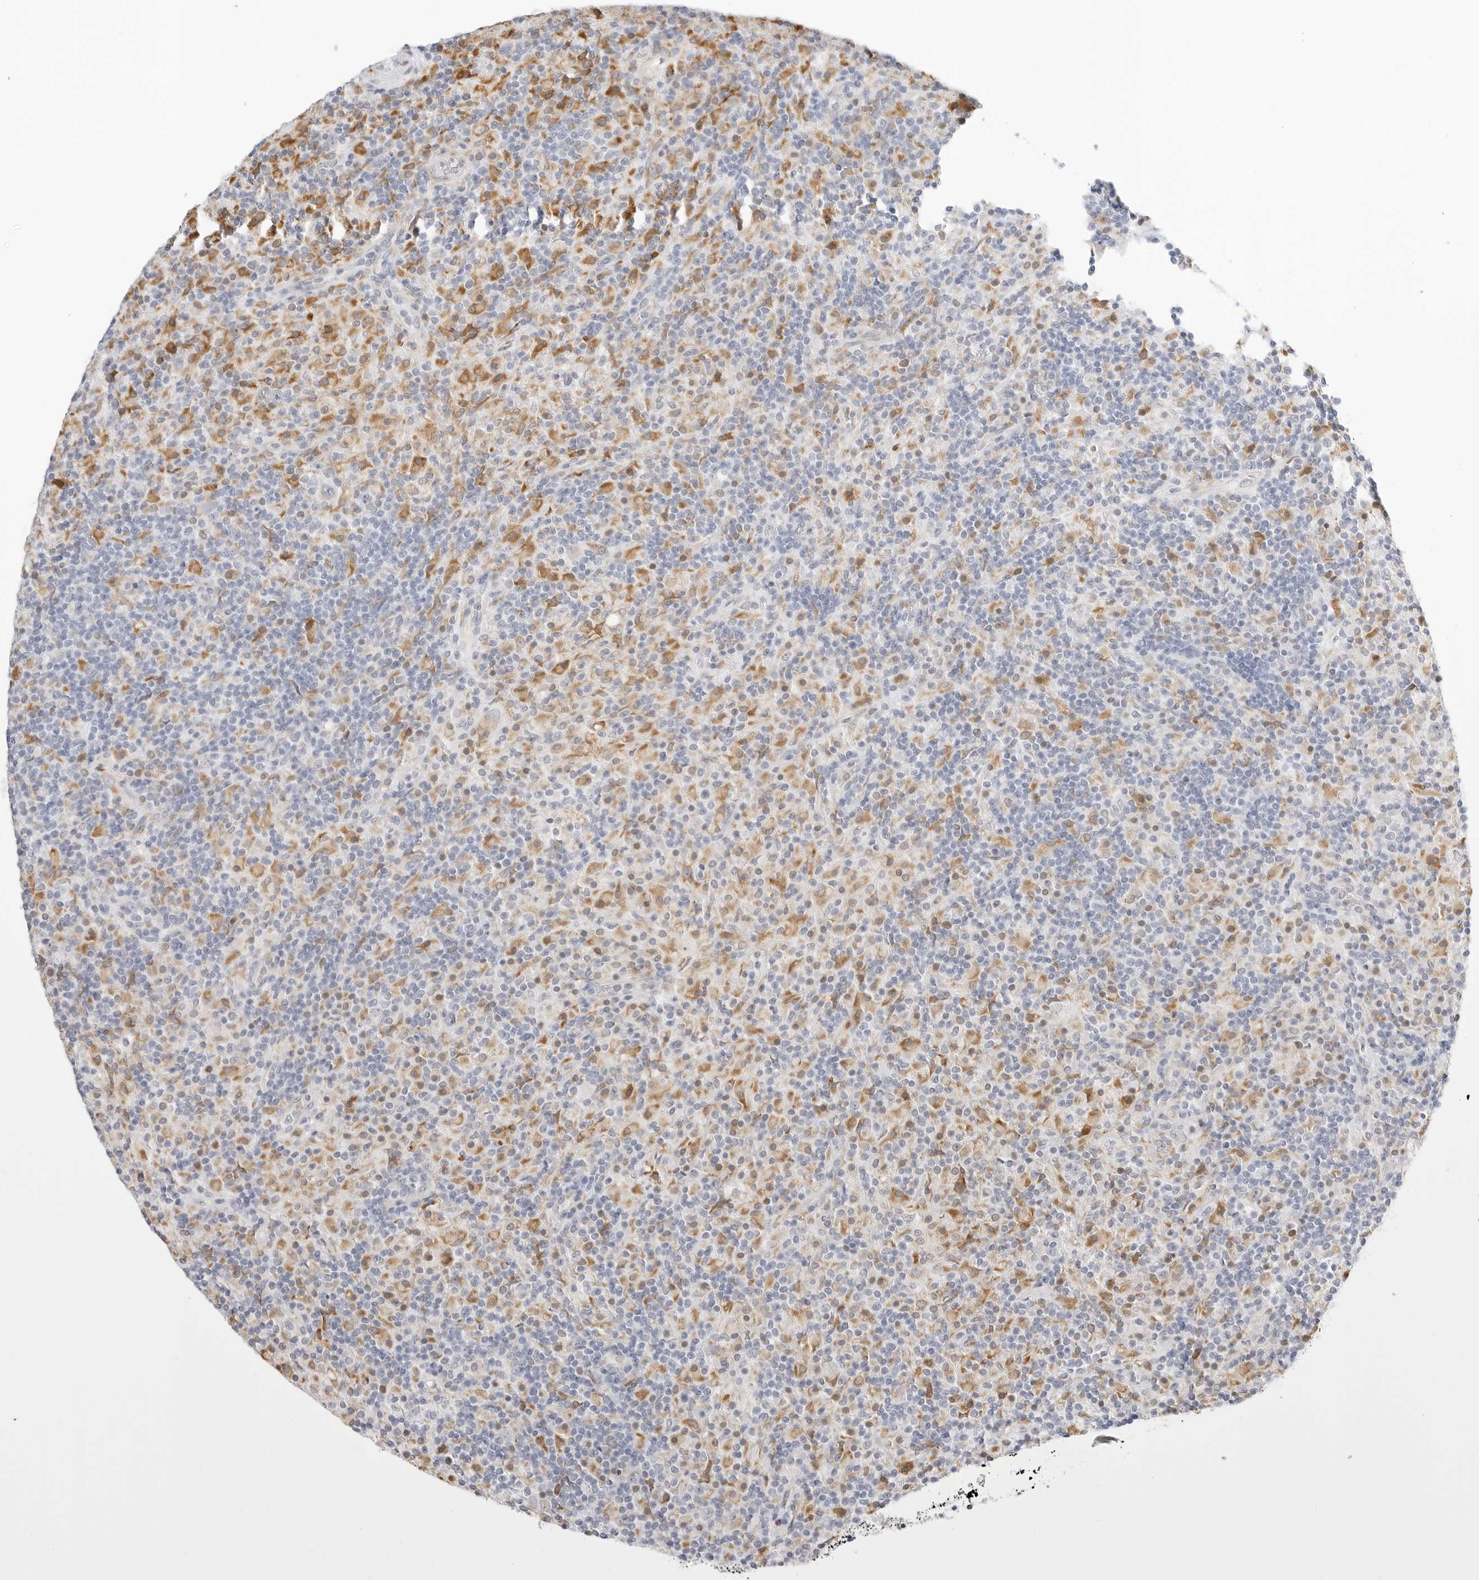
{"staining": {"intensity": "negative", "quantity": "none", "location": "none"}, "tissue": "lymphoma", "cell_type": "Tumor cells", "image_type": "cancer", "snomed": [{"axis": "morphology", "description": "Hodgkin's disease, NOS"}, {"axis": "topography", "description": "Lymph node"}], "caption": "IHC of lymphoma shows no staining in tumor cells.", "gene": "THEM4", "patient": {"sex": "male", "age": 70}}